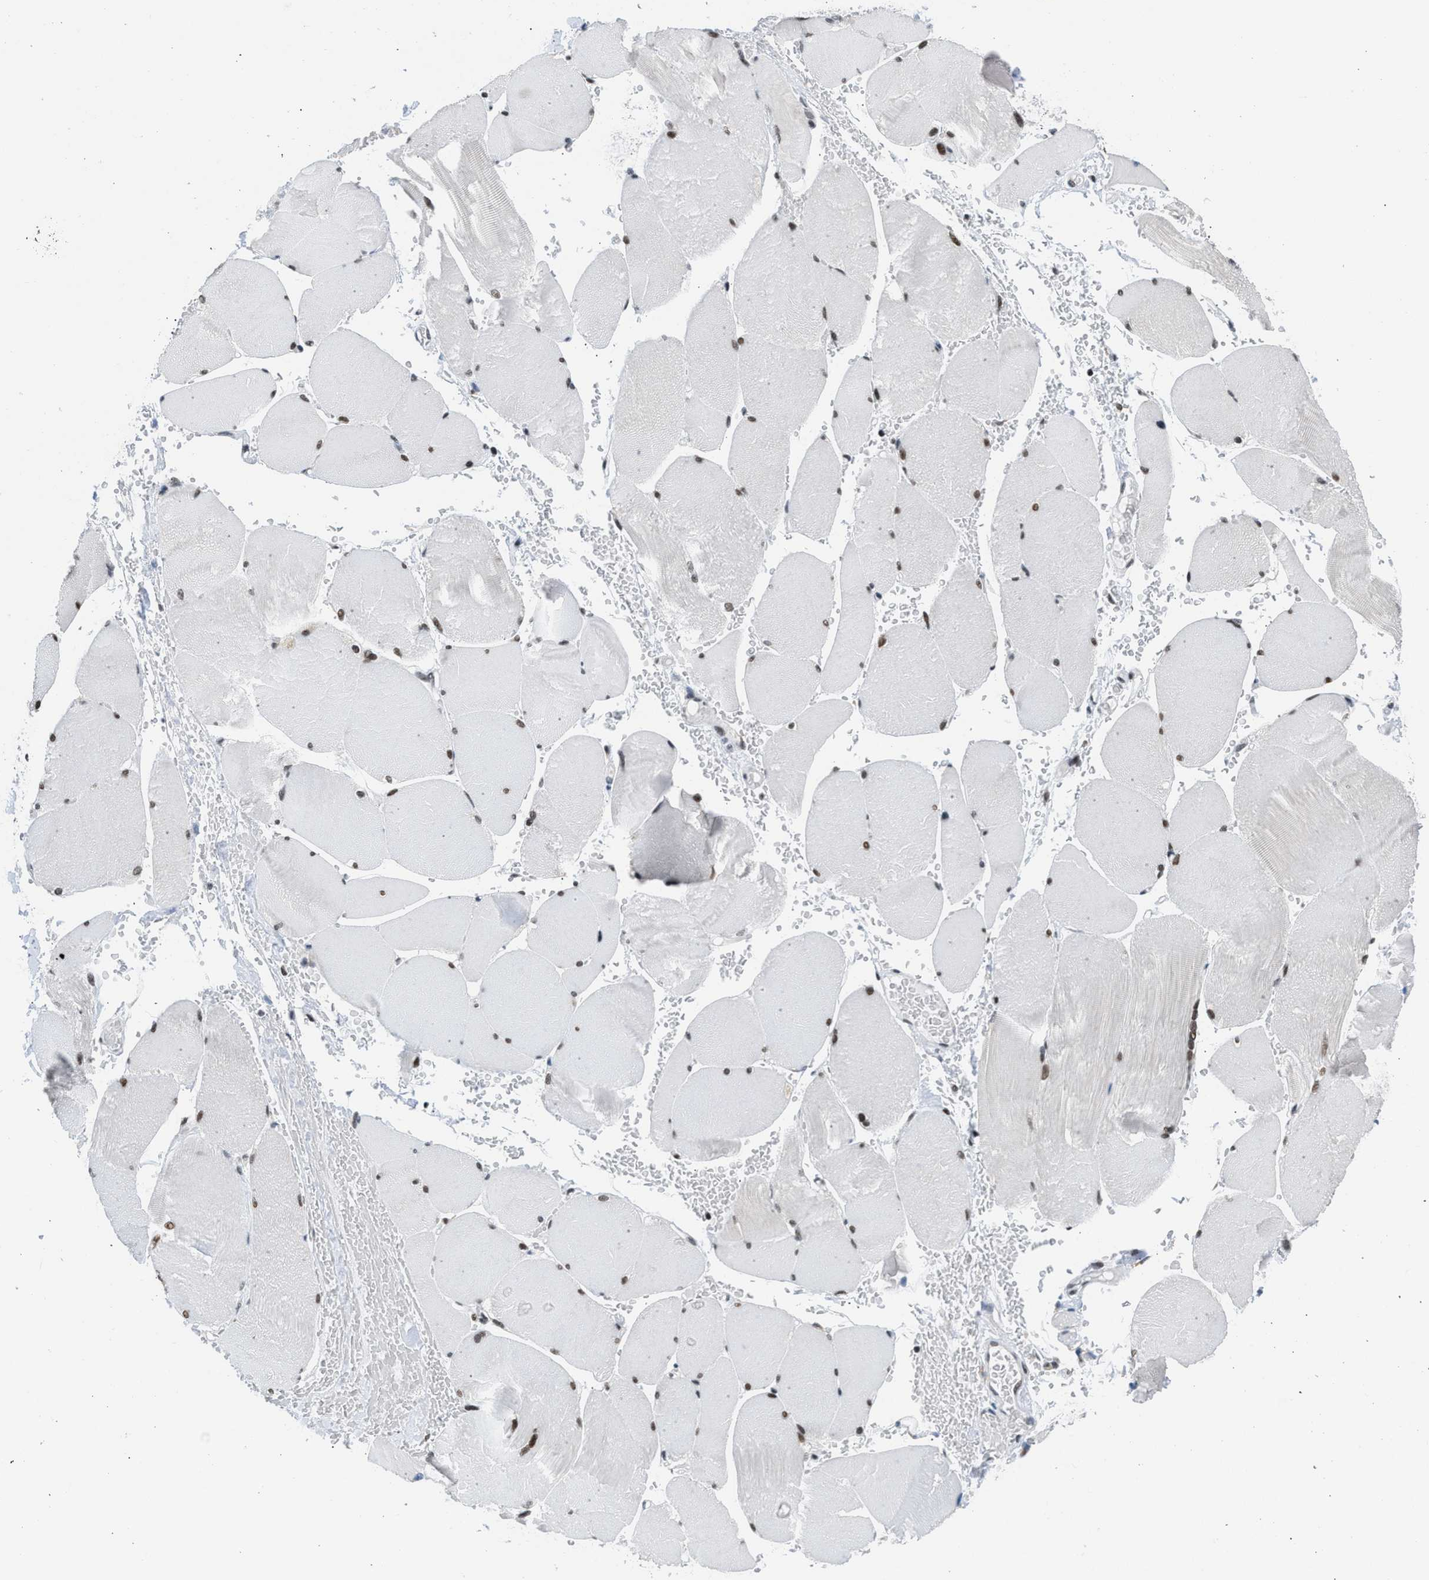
{"staining": {"intensity": "moderate", "quantity": ">75%", "location": "nuclear"}, "tissue": "skeletal muscle", "cell_type": "Myocytes", "image_type": "normal", "snomed": [{"axis": "morphology", "description": "Normal tissue, NOS"}, {"axis": "topography", "description": "Skin"}, {"axis": "topography", "description": "Skeletal muscle"}], "caption": "Skeletal muscle stained with DAB (3,3'-diaminobenzidine) IHC exhibits medium levels of moderate nuclear positivity in about >75% of myocytes.", "gene": "TERF2IP", "patient": {"sex": "male", "age": 83}}